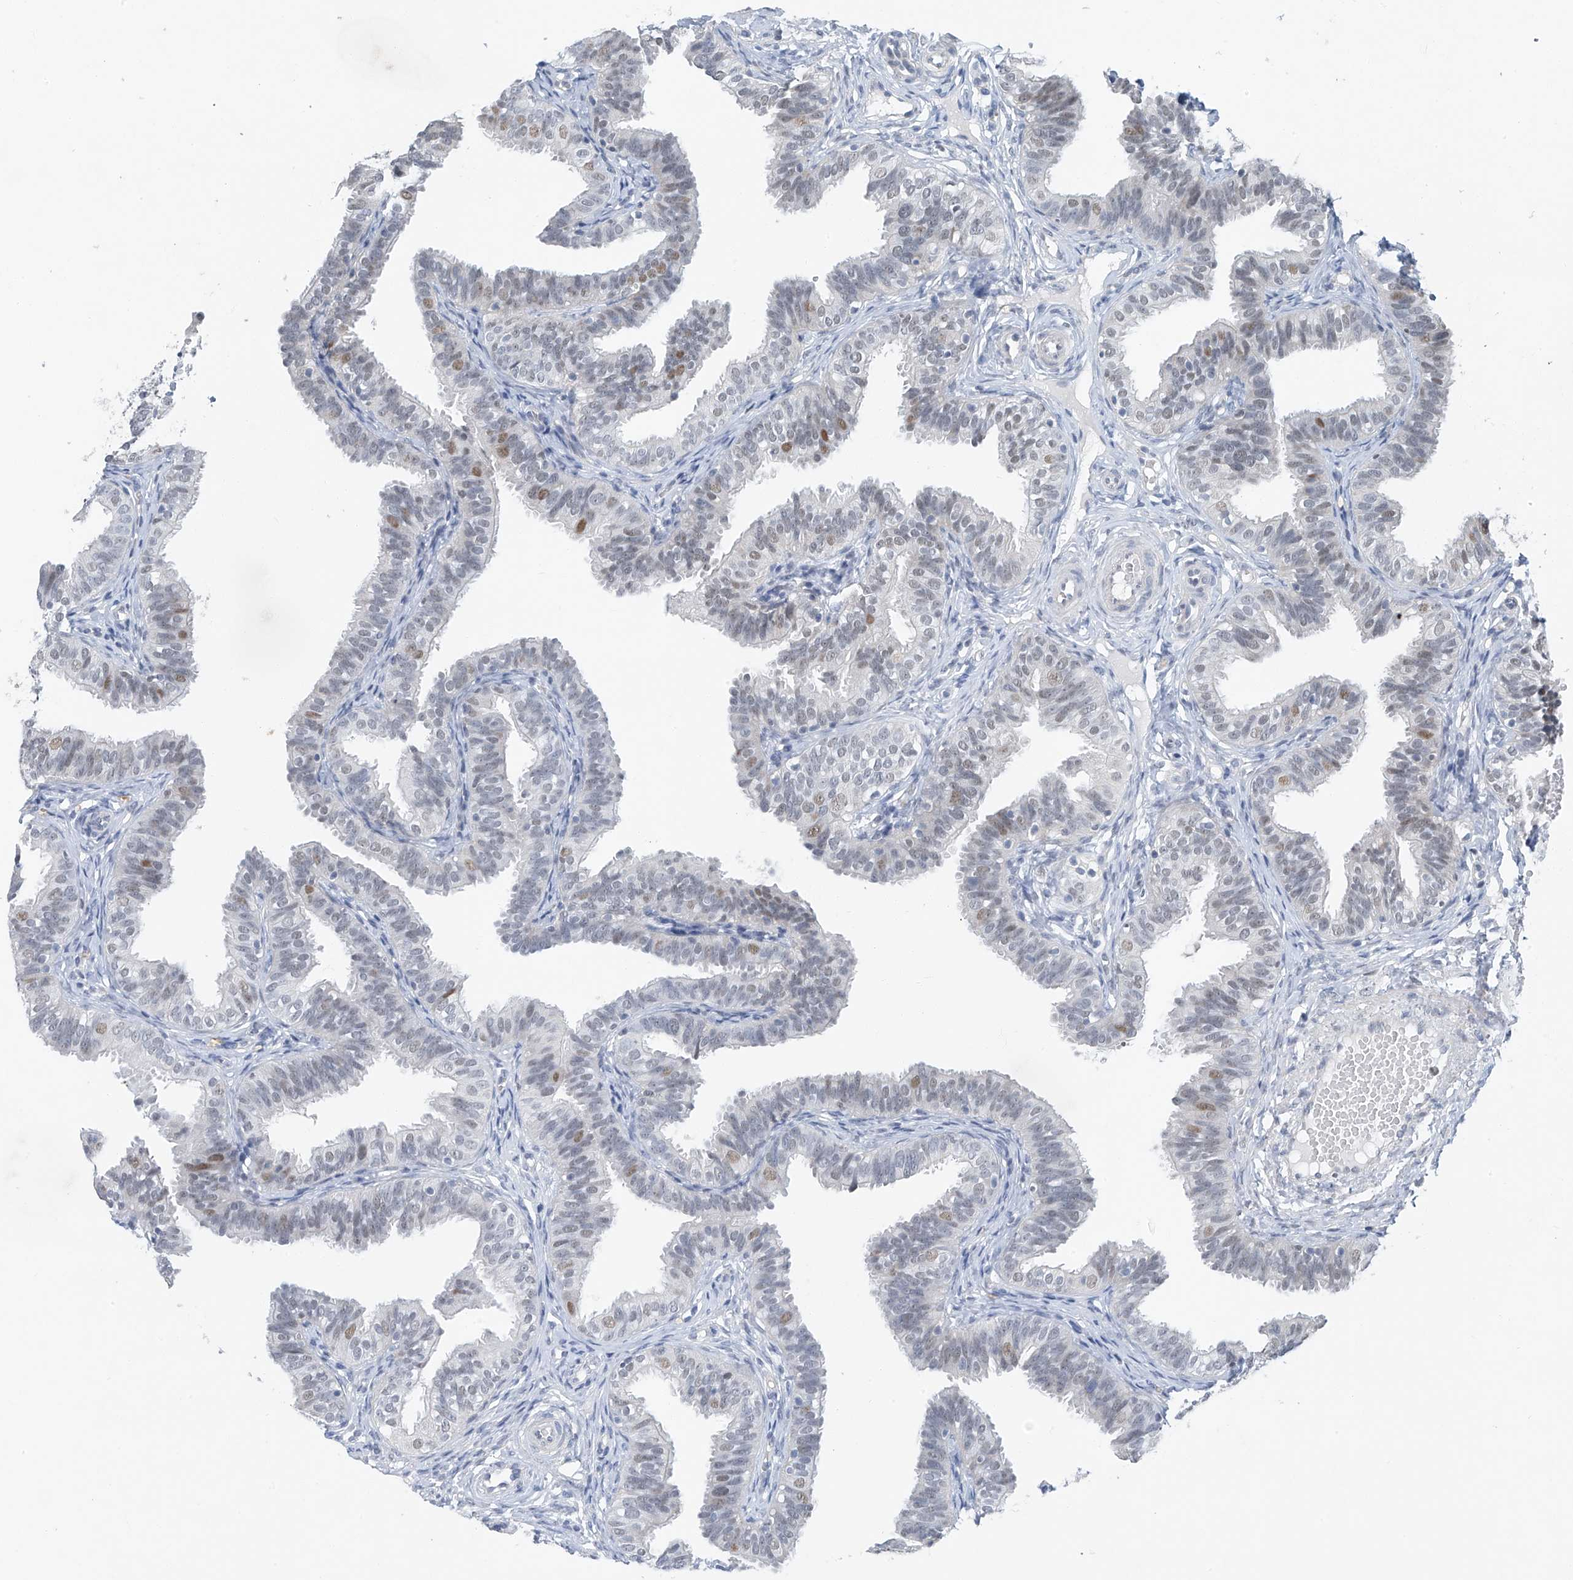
{"staining": {"intensity": "strong", "quantity": "25%-75%", "location": "nuclear"}, "tissue": "fallopian tube", "cell_type": "Glandular cells", "image_type": "normal", "snomed": [{"axis": "morphology", "description": "Normal tissue, NOS"}, {"axis": "topography", "description": "Fallopian tube"}], "caption": "Protein expression by IHC shows strong nuclear expression in approximately 25%-75% of glandular cells in unremarkable fallopian tube. The protein of interest is shown in brown color, while the nuclei are stained blue.", "gene": "TAF8", "patient": {"sex": "female", "age": 35}}